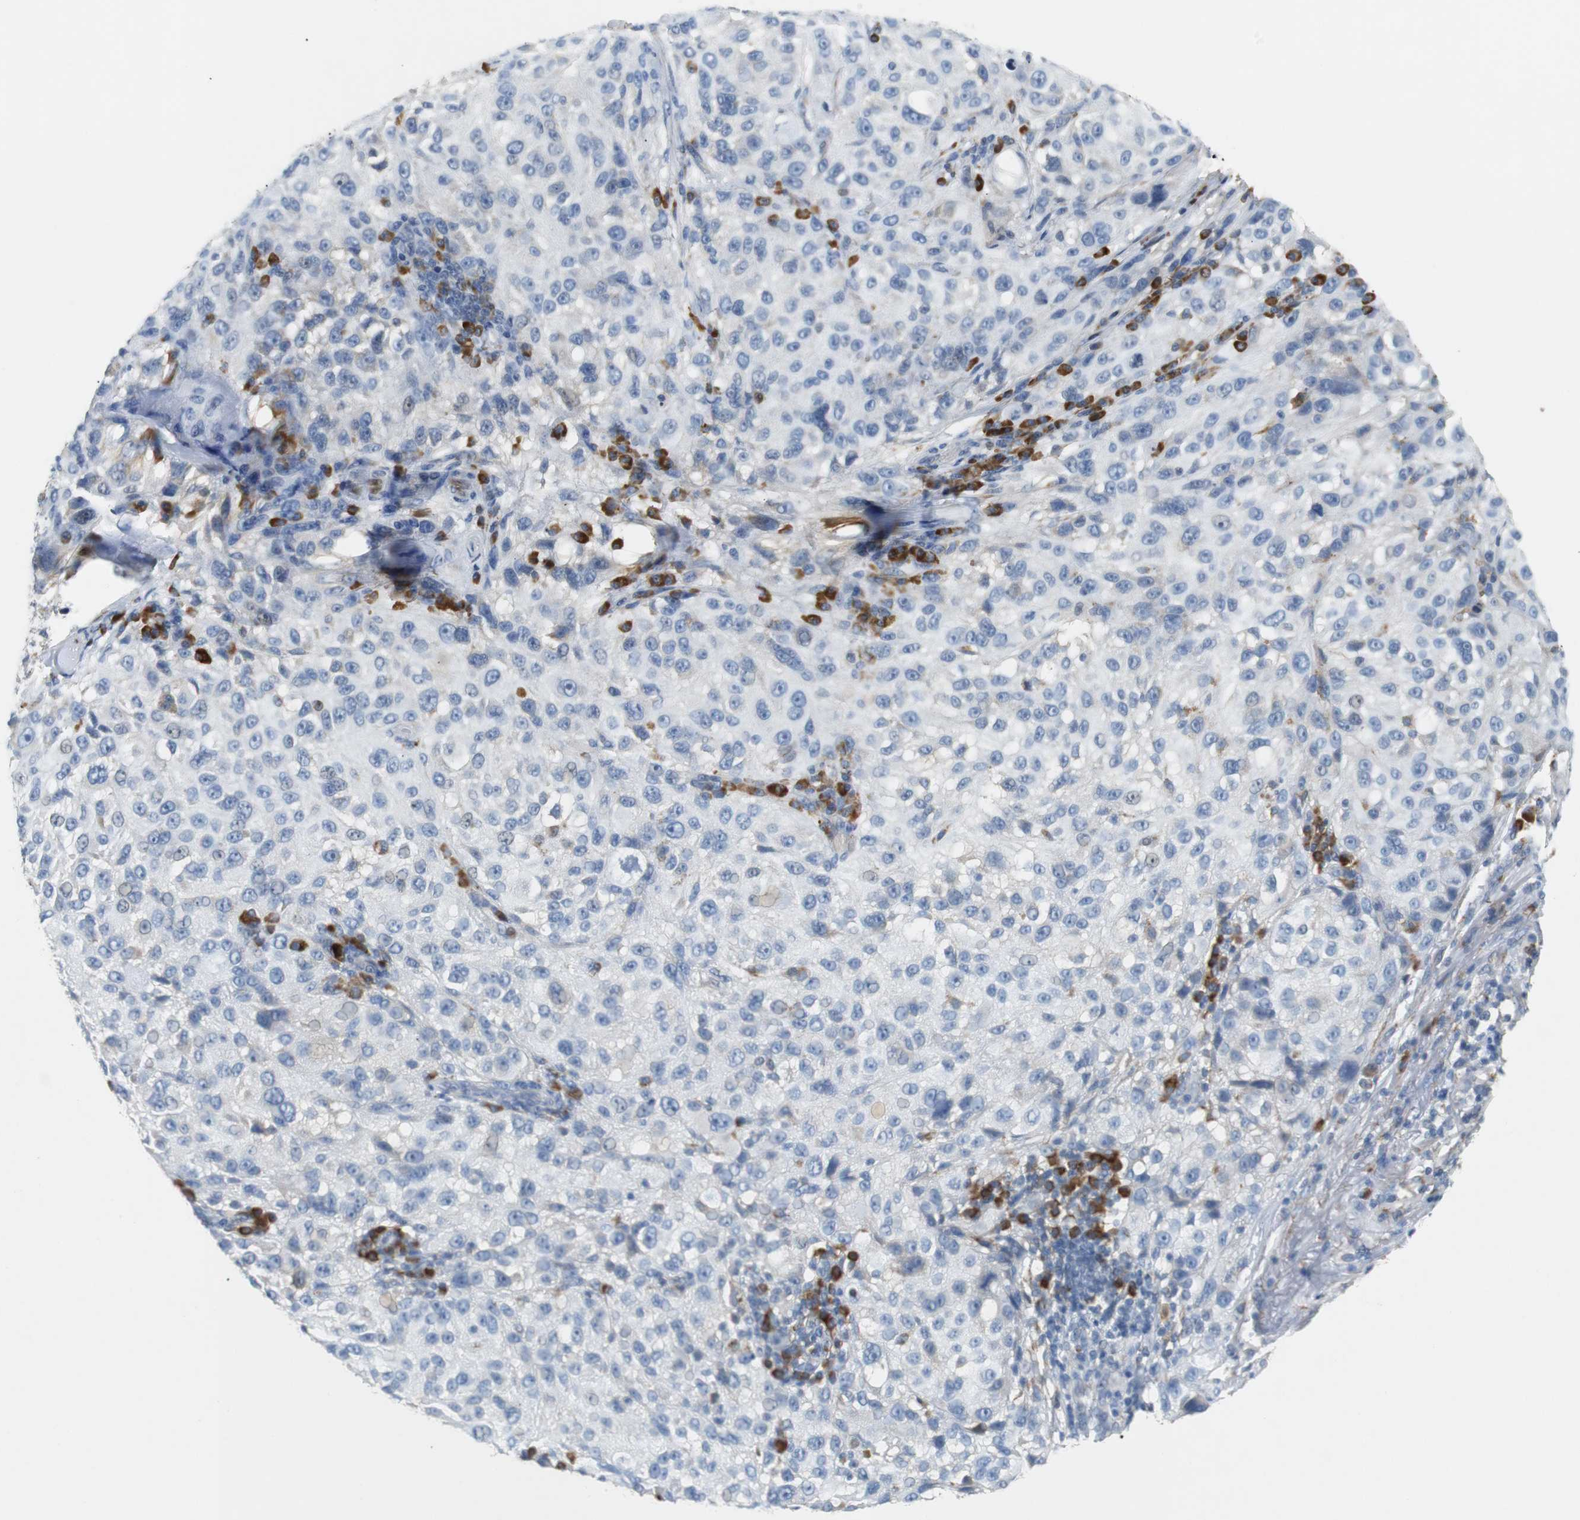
{"staining": {"intensity": "negative", "quantity": "none", "location": "none"}, "tissue": "melanoma", "cell_type": "Tumor cells", "image_type": "cancer", "snomed": [{"axis": "morphology", "description": "Necrosis, NOS"}, {"axis": "morphology", "description": "Malignant melanoma, NOS"}, {"axis": "topography", "description": "Skin"}], "caption": "Immunohistochemical staining of human malignant melanoma exhibits no significant positivity in tumor cells. (Stains: DAB (3,3'-diaminobenzidine) immunohistochemistry (IHC) with hematoxylin counter stain, Microscopy: brightfield microscopy at high magnification).", "gene": "PDIA4", "patient": {"sex": "female", "age": 87}}